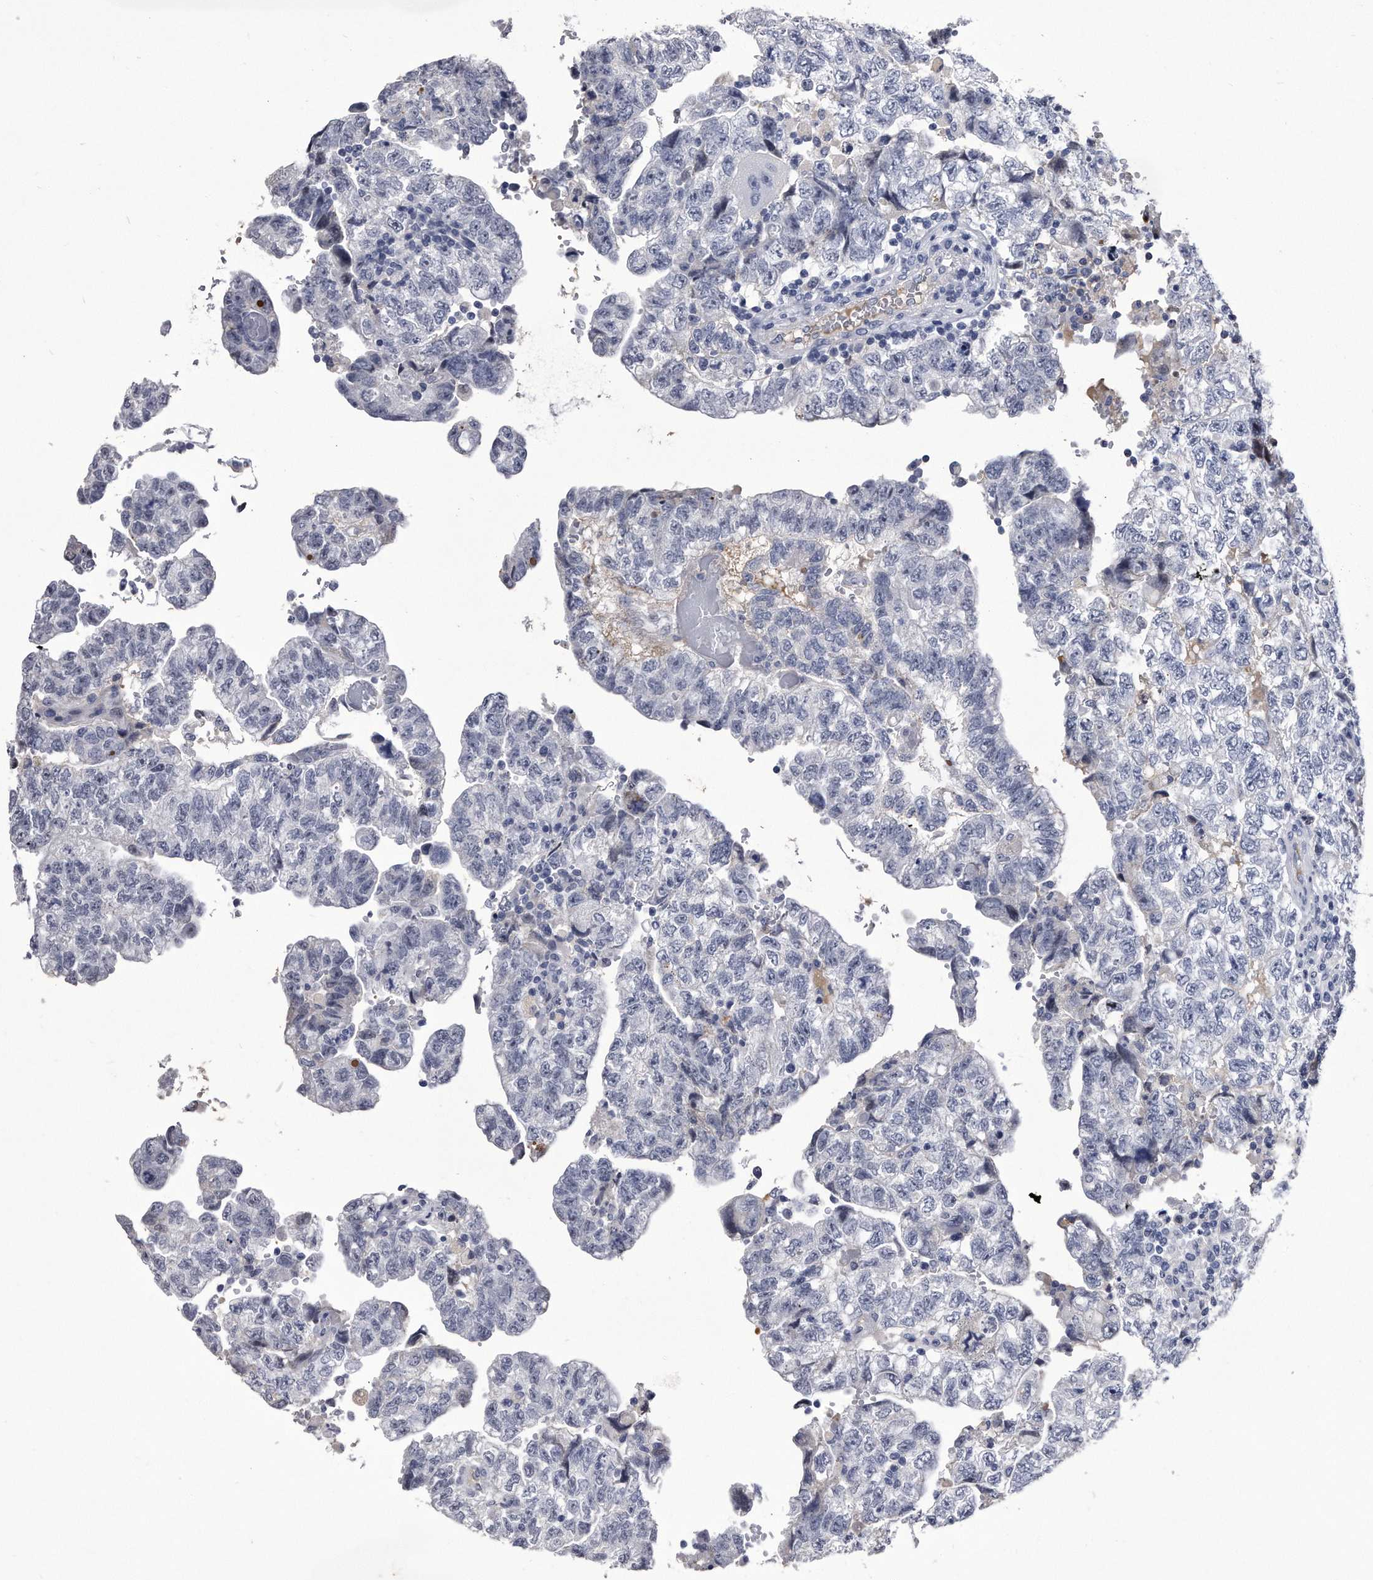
{"staining": {"intensity": "negative", "quantity": "none", "location": "none"}, "tissue": "testis cancer", "cell_type": "Tumor cells", "image_type": "cancer", "snomed": [{"axis": "morphology", "description": "Carcinoma, Embryonal, NOS"}, {"axis": "topography", "description": "Testis"}], "caption": "High power microscopy image of an immunohistochemistry (IHC) micrograph of embryonal carcinoma (testis), revealing no significant expression in tumor cells.", "gene": "KCTD8", "patient": {"sex": "male", "age": 36}}